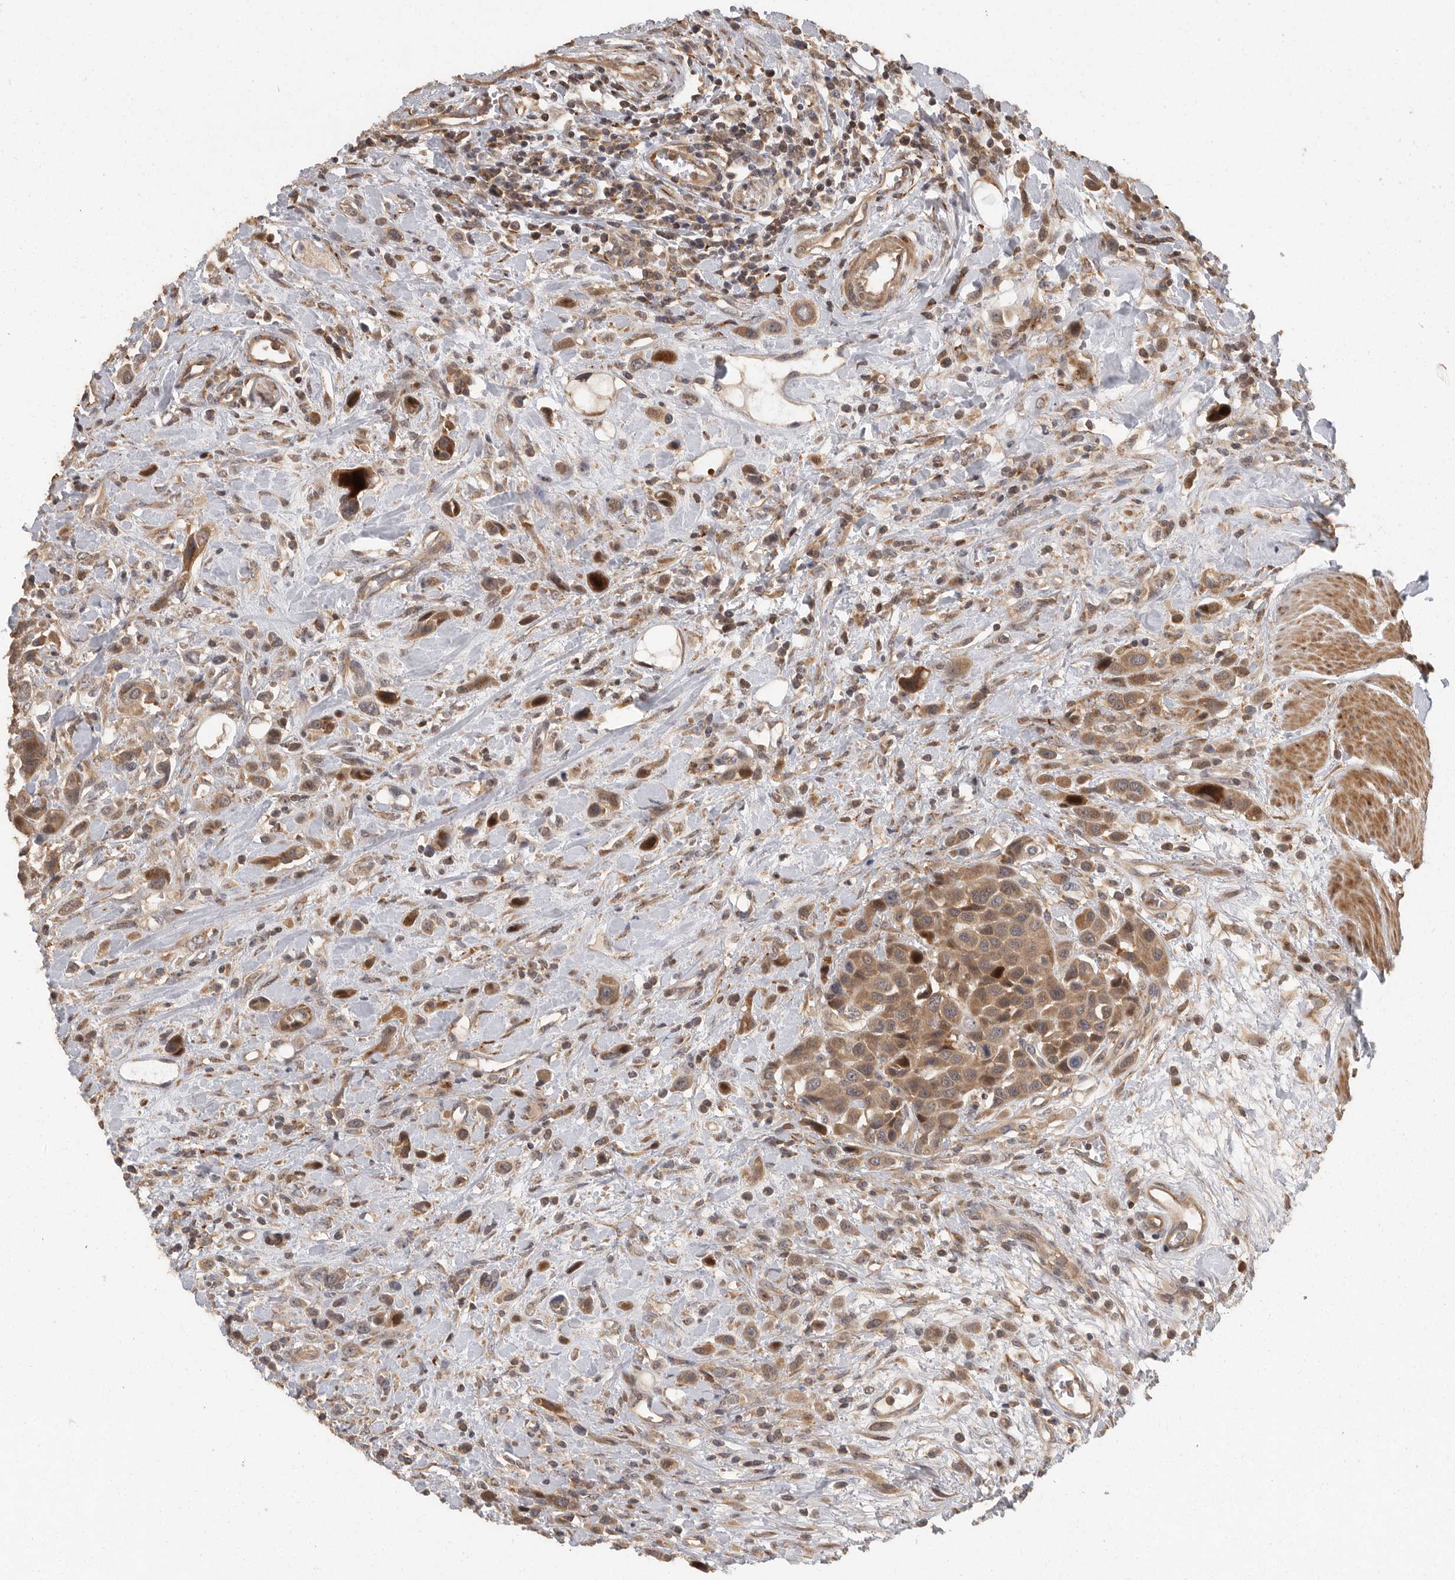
{"staining": {"intensity": "moderate", "quantity": ">75%", "location": "cytoplasmic/membranous"}, "tissue": "urothelial cancer", "cell_type": "Tumor cells", "image_type": "cancer", "snomed": [{"axis": "morphology", "description": "Urothelial carcinoma, High grade"}, {"axis": "topography", "description": "Urinary bladder"}], "caption": "High-magnification brightfield microscopy of high-grade urothelial carcinoma stained with DAB (3,3'-diaminobenzidine) (brown) and counterstained with hematoxylin (blue). tumor cells exhibit moderate cytoplasmic/membranous positivity is appreciated in approximately>75% of cells.", "gene": "SWT1", "patient": {"sex": "male", "age": 50}}